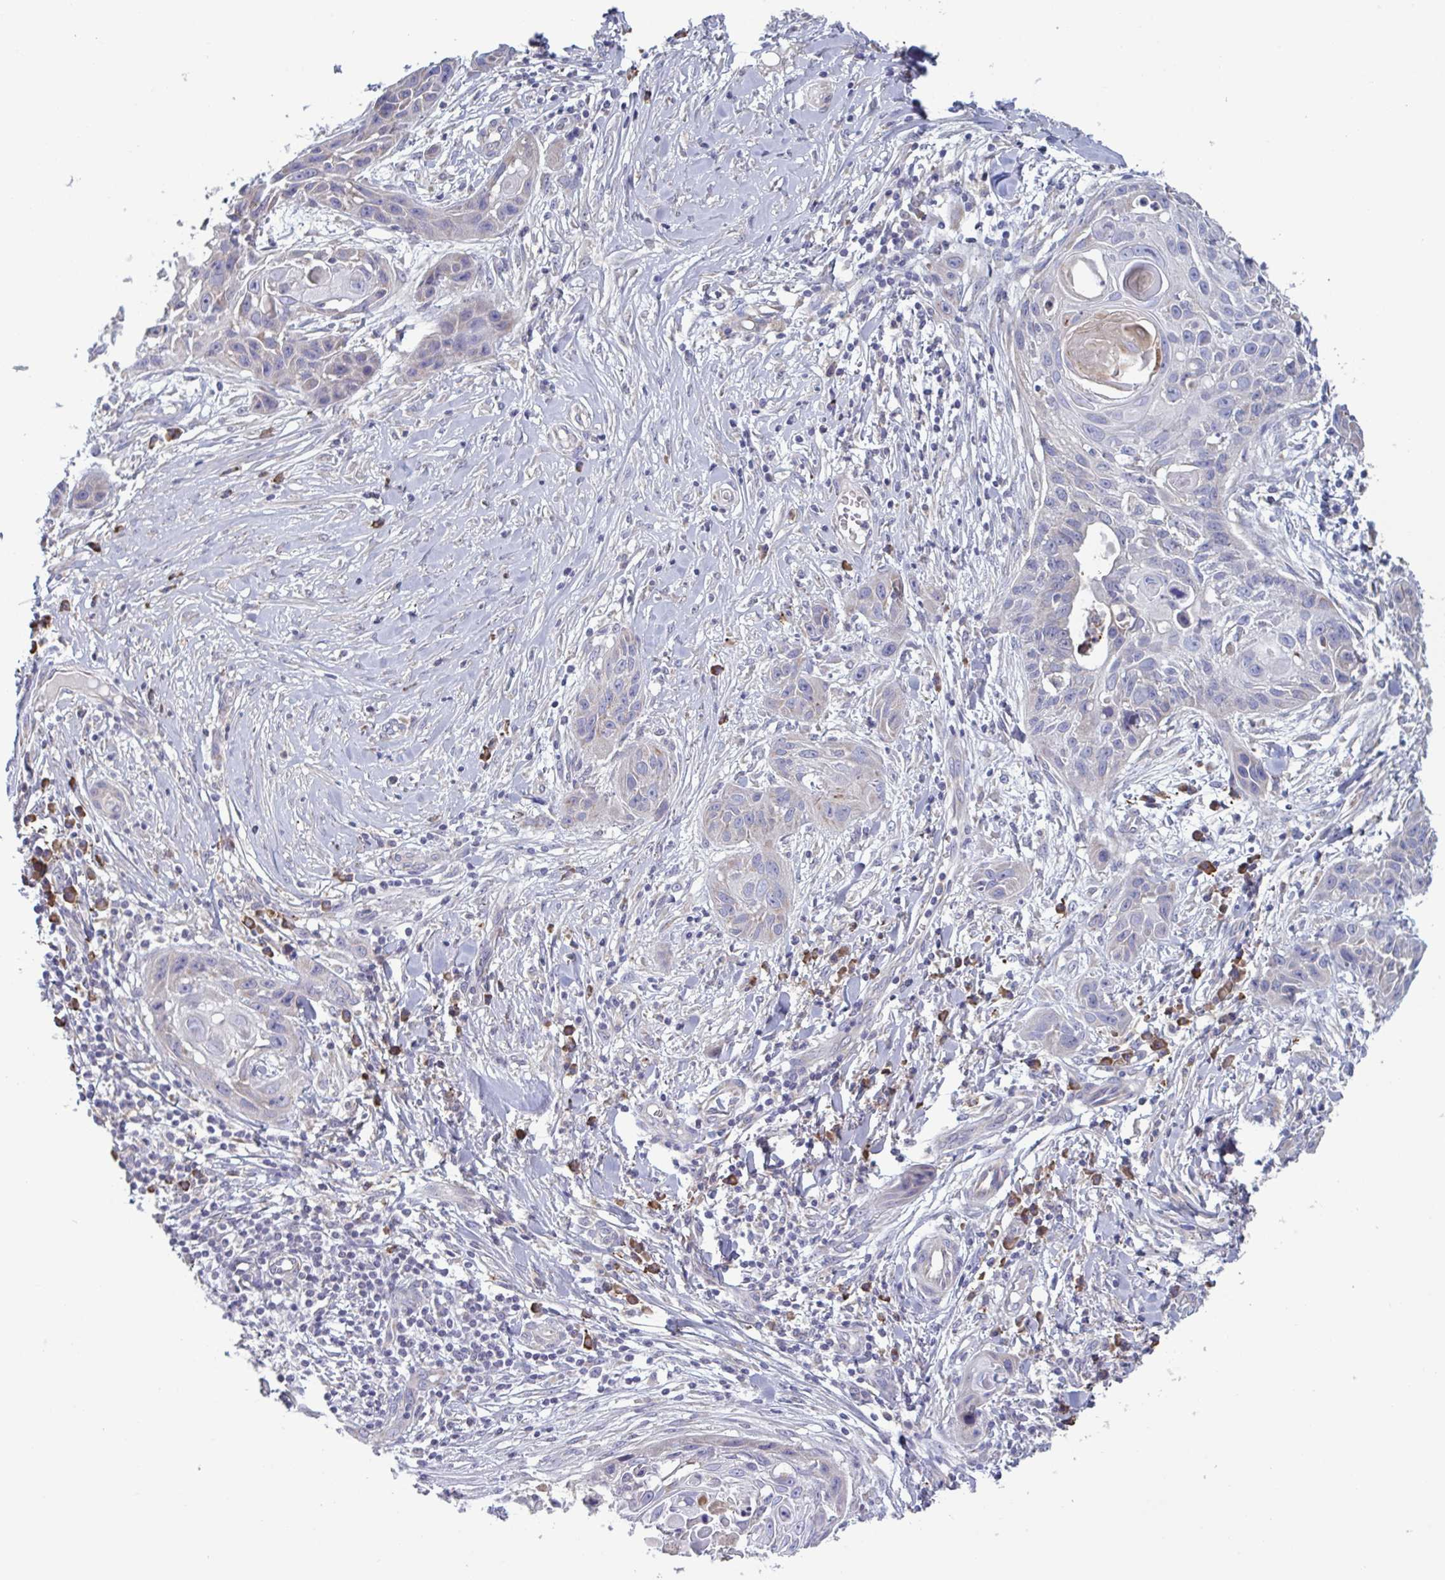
{"staining": {"intensity": "negative", "quantity": "none", "location": "none"}, "tissue": "skin cancer", "cell_type": "Tumor cells", "image_type": "cancer", "snomed": [{"axis": "morphology", "description": "Squamous cell carcinoma, NOS"}, {"axis": "topography", "description": "Skin"}, {"axis": "topography", "description": "Vulva"}], "caption": "The immunohistochemistry histopathology image has no significant positivity in tumor cells of skin cancer (squamous cell carcinoma) tissue.", "gene": "CD1E", "patient": {"sex": "female", "age": 83}}